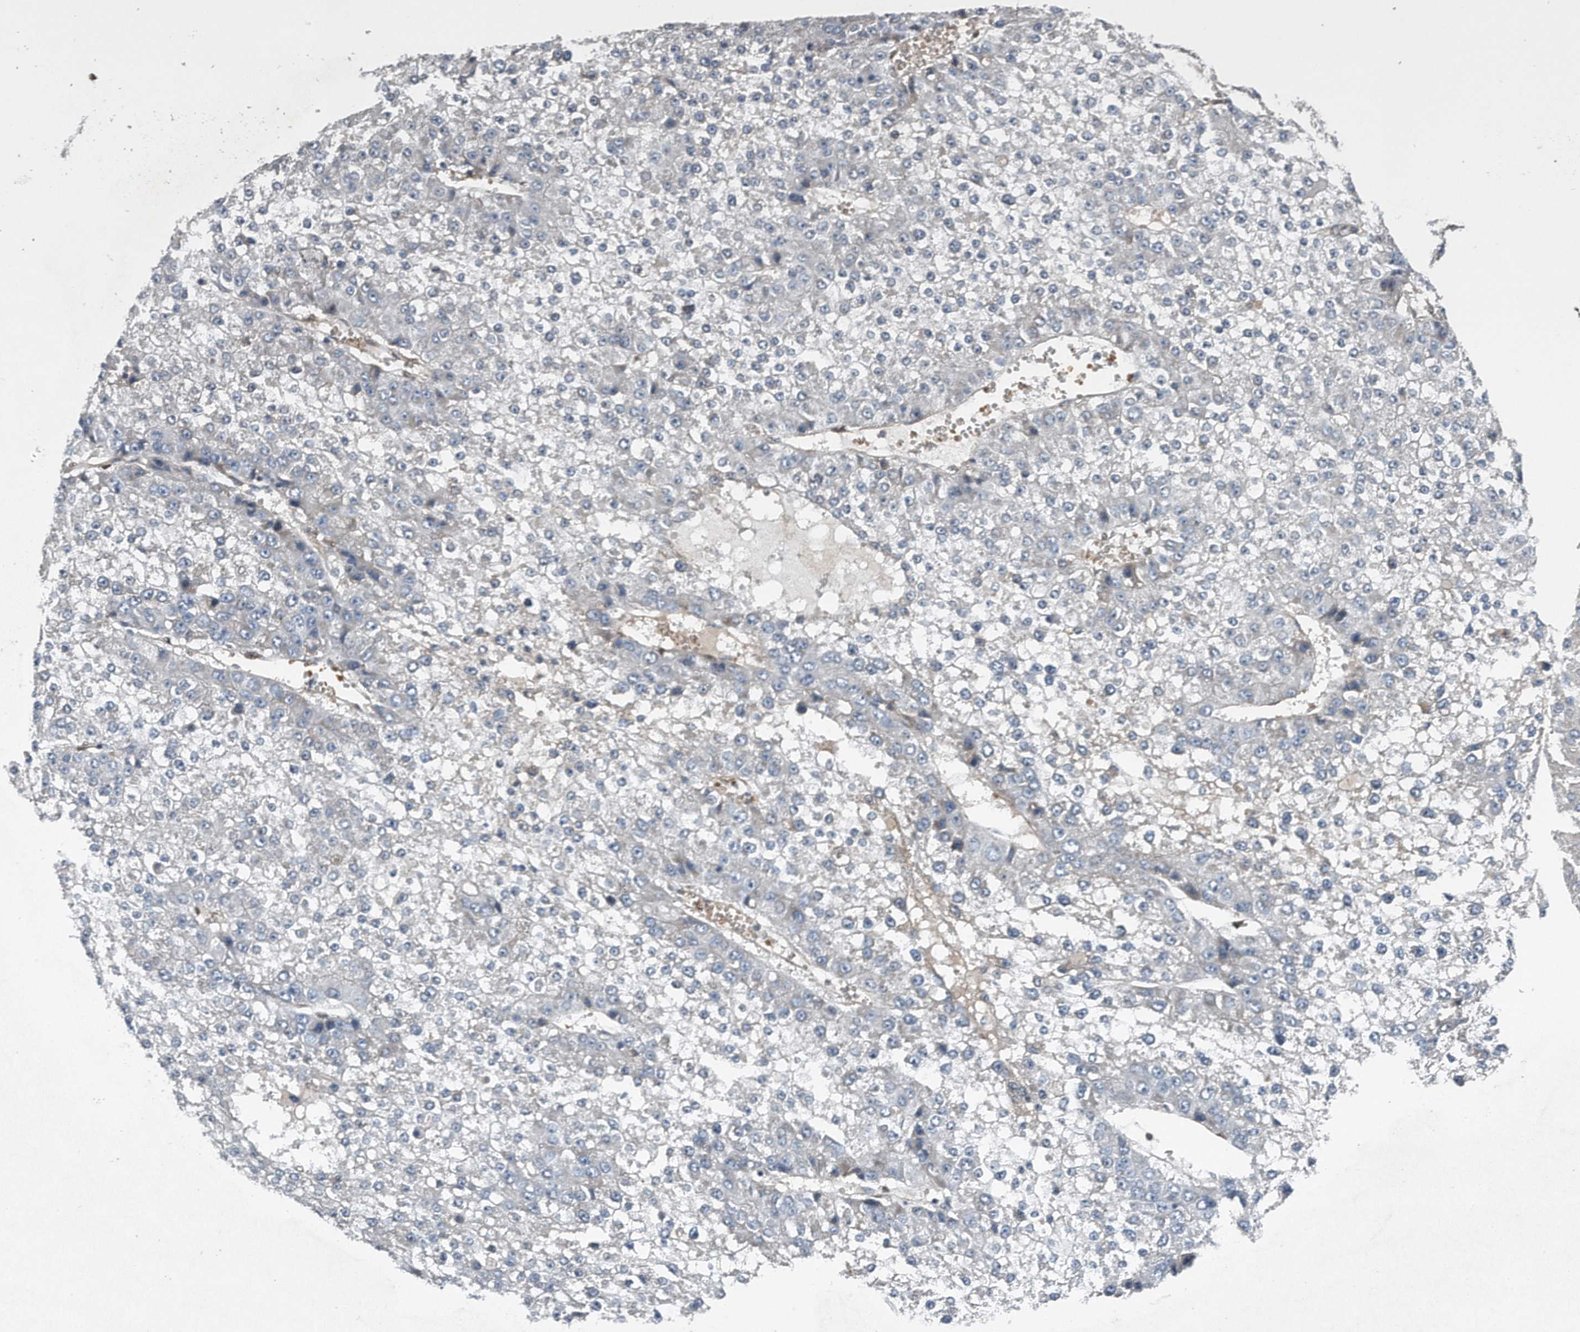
{"staining": {"intensity": "negative", "quantity": "none", "location": "none"}, "tissue": "liver cancer", "cell_type": "Tumor cells", "image_type": "cancer", "snomed": [{"axis": "morphology", "description": "Carcinoma, Hepatocellular, NOS"}, {"axis": "topography", "description": "Liver"}], "caption": "Micrograph shows no significant protein expression in tumor cells of liver cancer.", "gene": "ZNF79", "patient": {"sex": "female", "age": 73}}